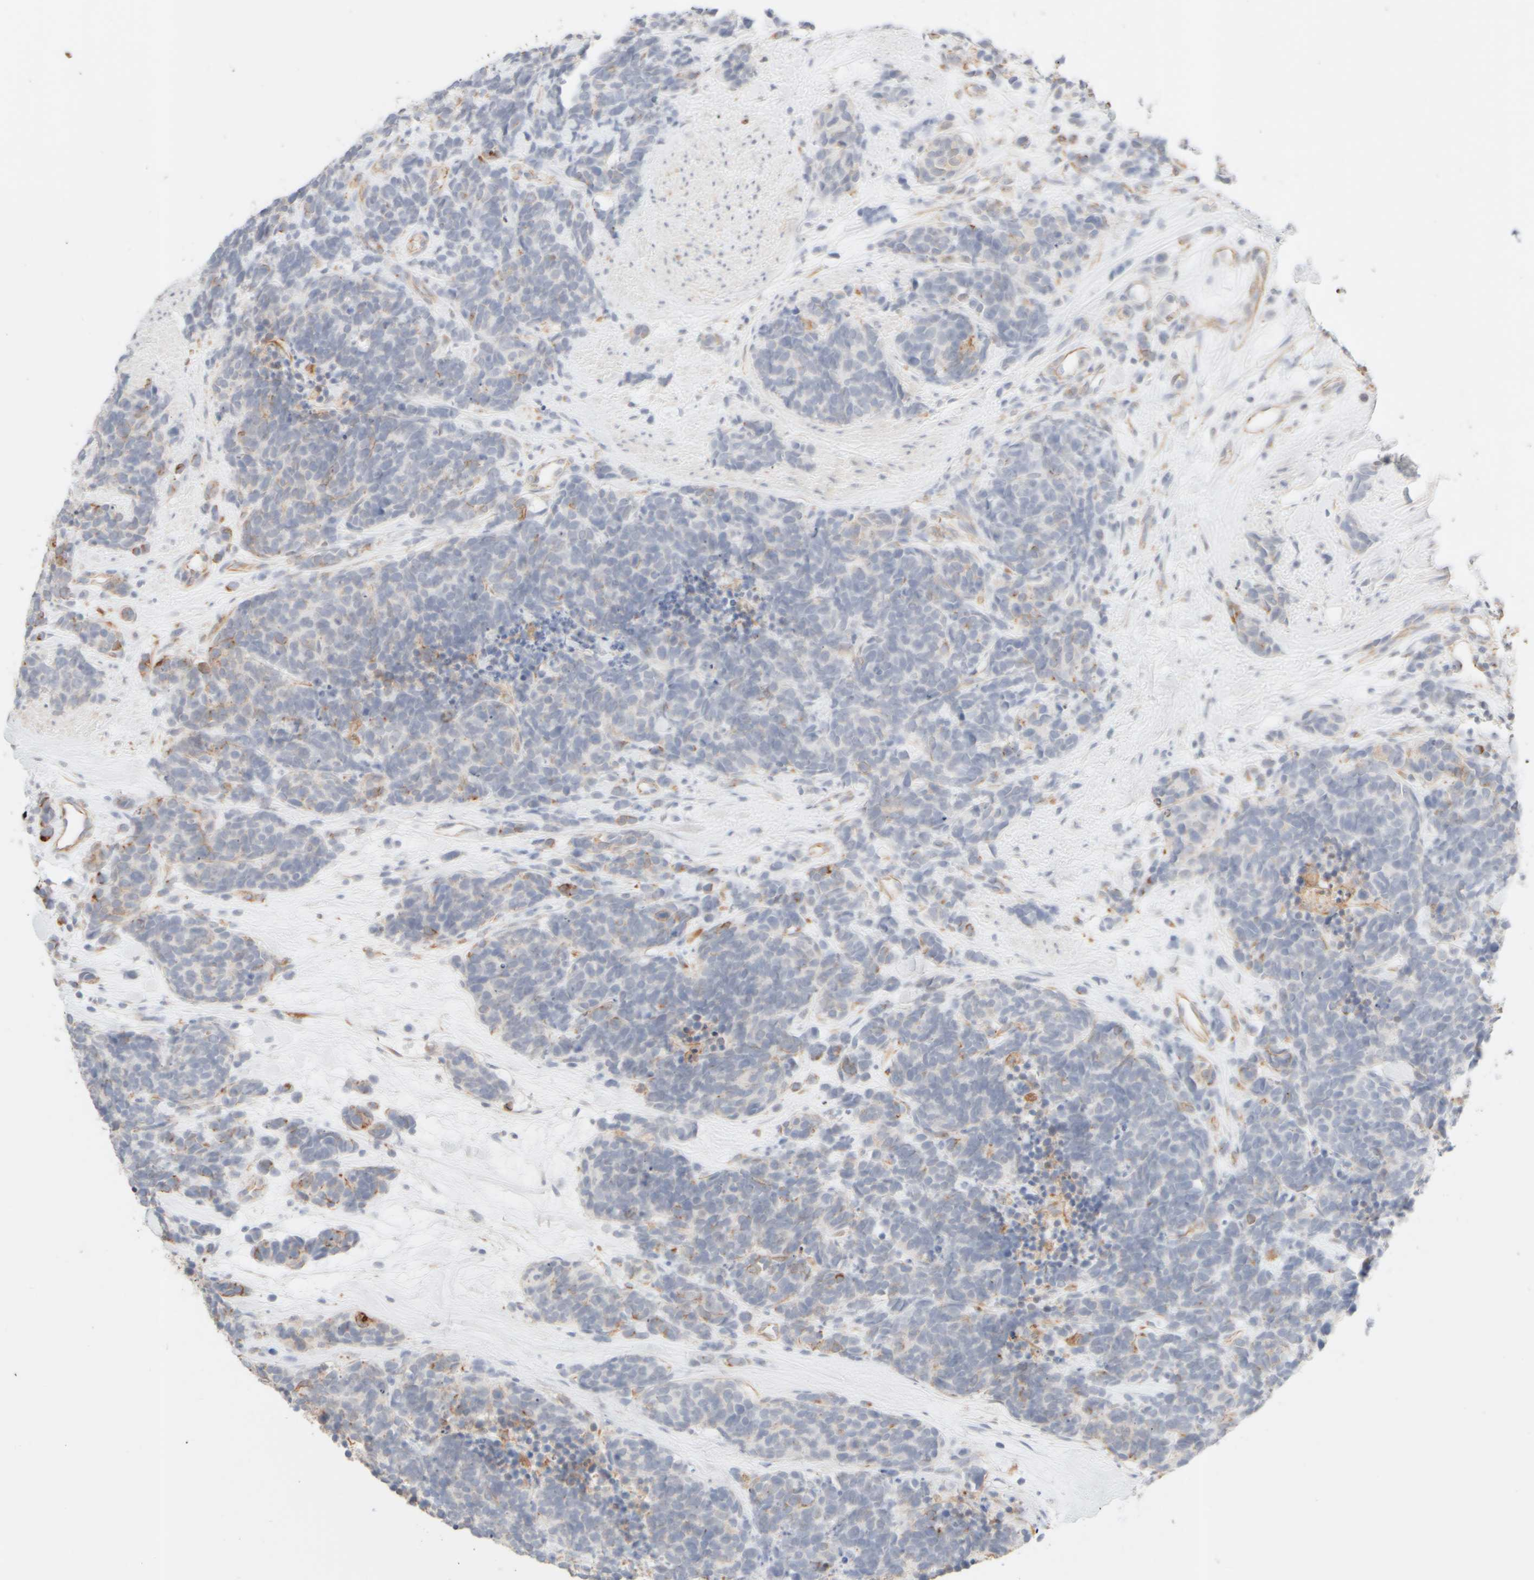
{"staining": {"intensity": "negative", "quantity": "none", "location": "none"}, "tissue": "carcinoid", "cell_type": "Tumor cells", "image_type": "cancer", "snomed": [{"axis": "morphology", "description": "Carcinoma, NOS"}, {"axis": "morphology", "description": "Carcinoid, malignant, NOS"}, {"axis": "topography", "description": "Urinary bladder"}], "caption": "Carcinoma stained for a protein using immunohistochemistry shows no positivity tumor cells.", "gene": "KRT15", "patient": {"sex": "male", "age": 57}}